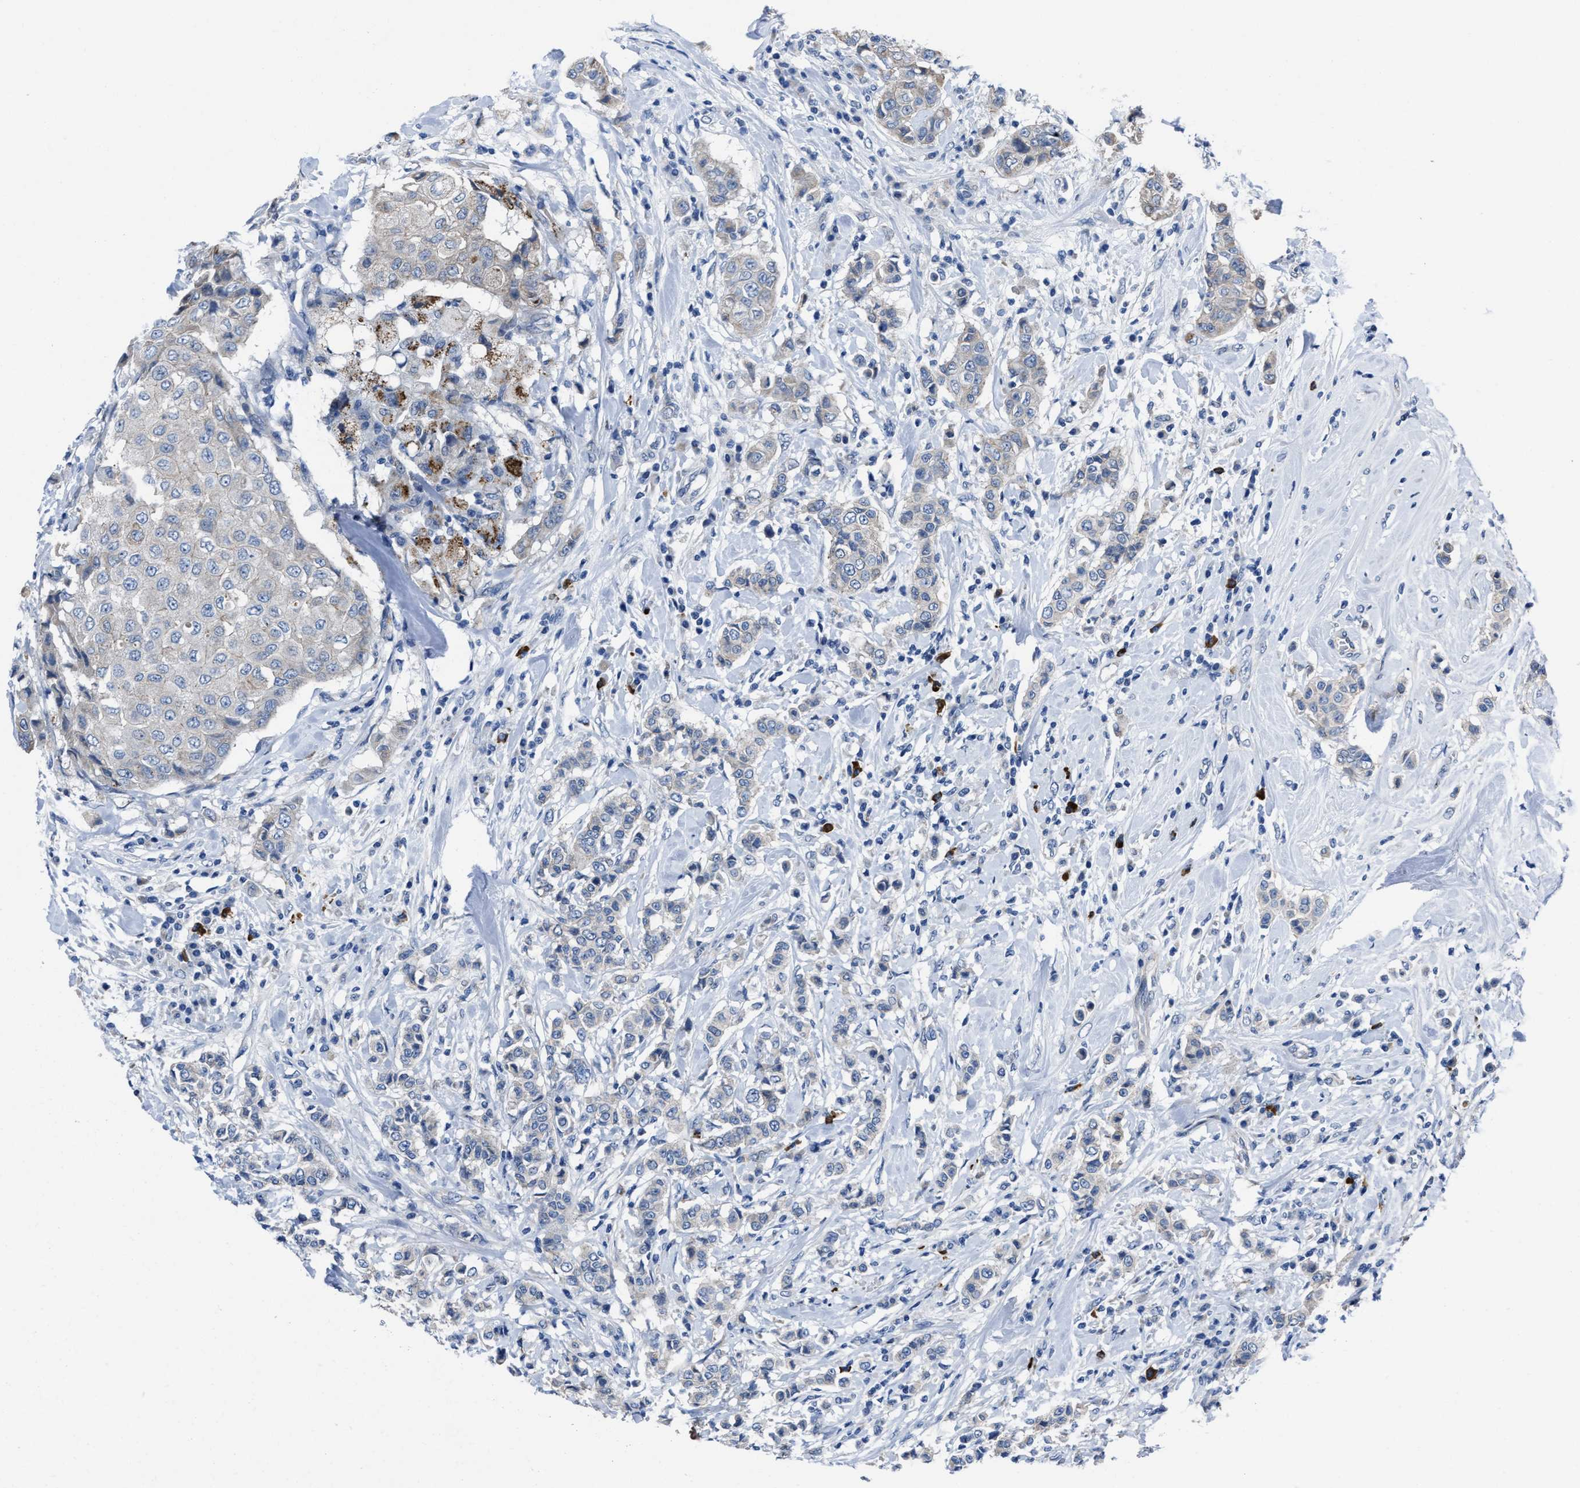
{"staining": {"intensity": "negative", "quantity": "none", "location": "none"}, "tissue": "breast cancer", "cell_type": "Tumor cells", "image_type": "cancer", "snomed": [{"axis": "morphology", "description": "Duct carcinoma"}, {"axis": "topography", "description": "Breast"}], "caption": "An immunohistochemistry micrograph of breast cancer (infiltrating ductal carcinoma) is shown. There is no staining in tumor cells of breast cancer (infiltrating ductal carcinoma).", "gene": "GHITM", "patient": {"sex": "female", "age": 27}}